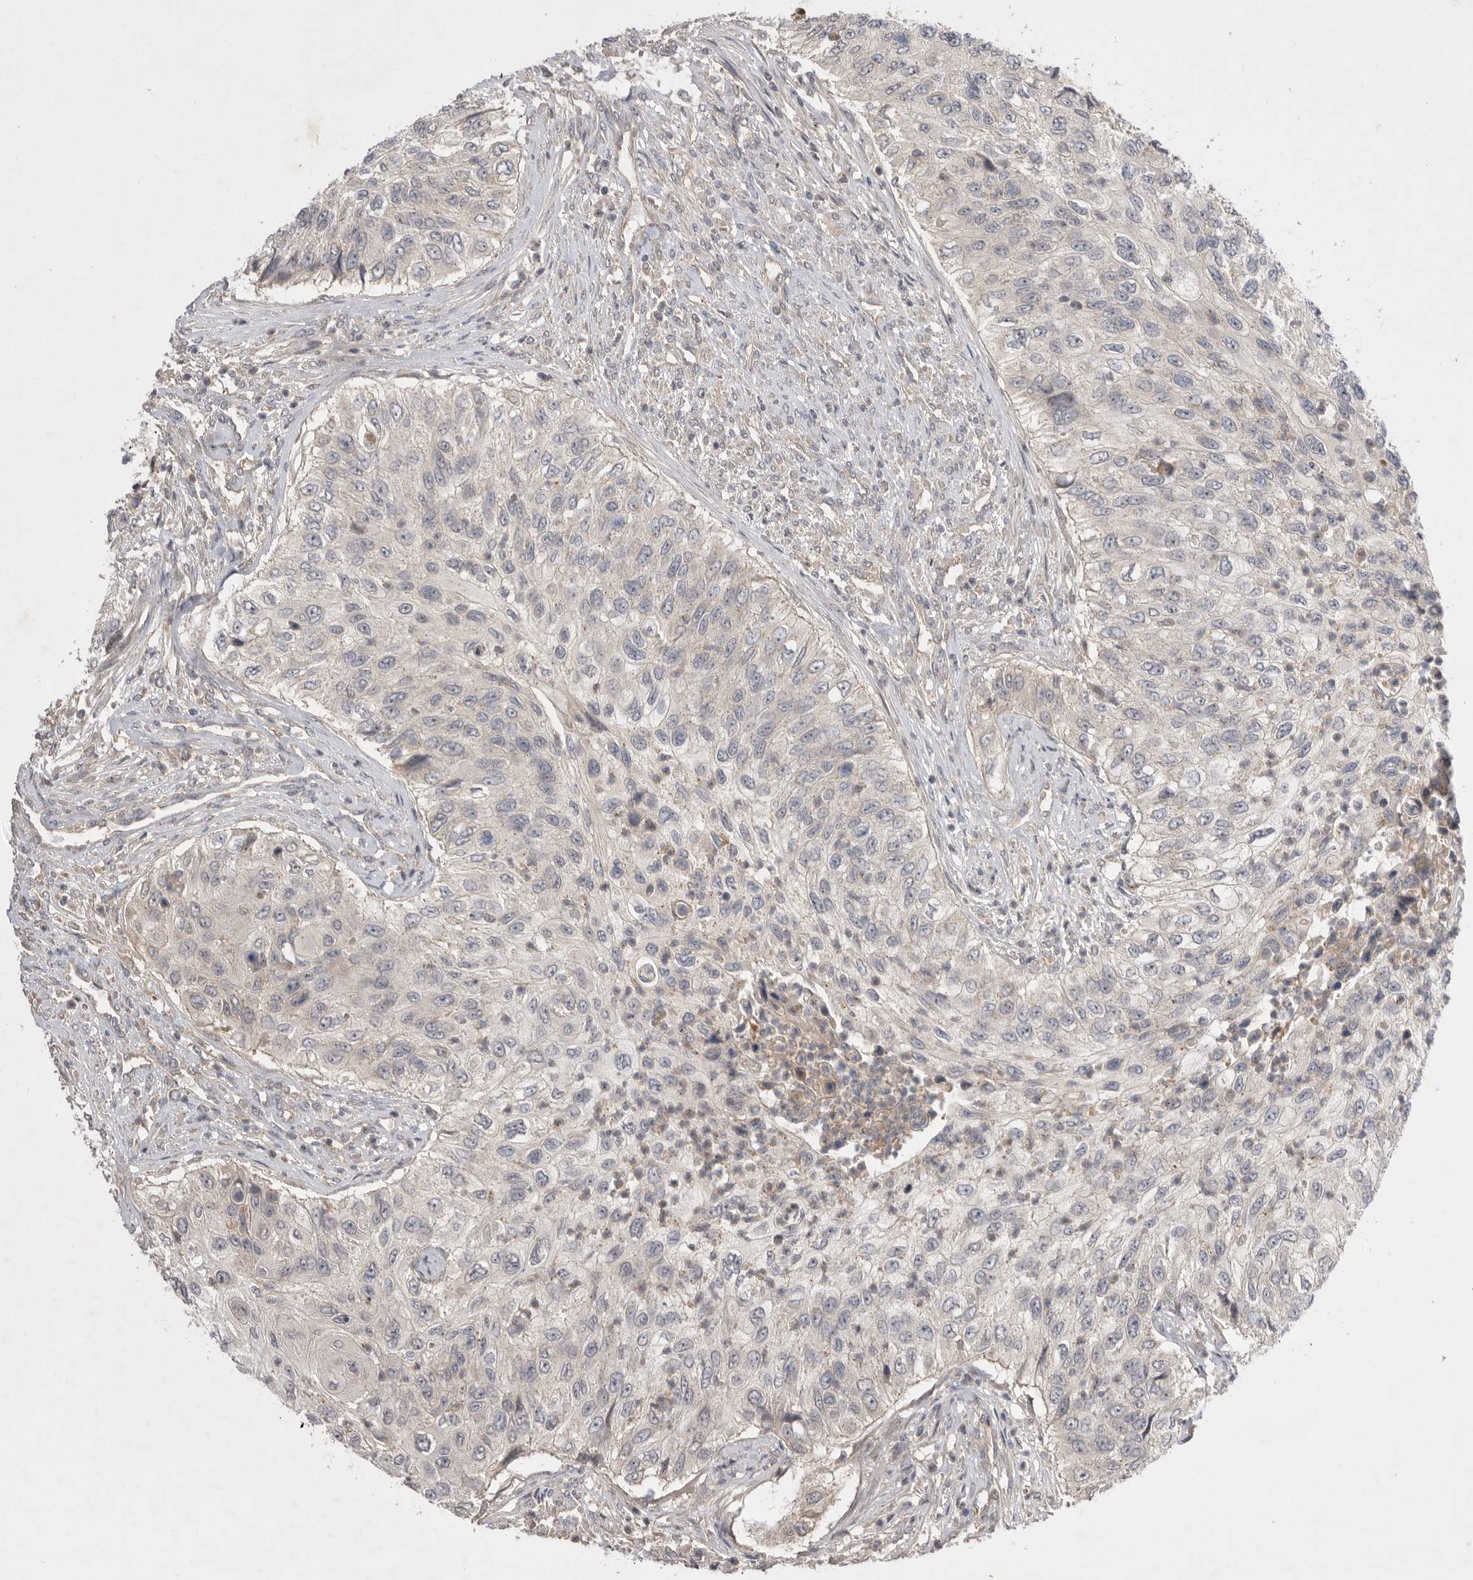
{"staining": {"intensity": "negative", "quantity": "none", "location": "none"}, "tissue": "urothelial cancer", "cell_type": "Tumor cells", "image_type": "cancer", "snomed": [{"axis": "morphology", "description": "Urothelial carcinoma, High grade"}, {"axis": "topography", "description": "Urinary bladder"}], "caption": "Immunohistochemistry (IHC) micrograph of human urothelial carcinoma (high-grade) stained for a protein (brown), which exhibits no staining in tumor cells. (Brightfield microscopy of DAB immunohistochemistry at high magnification).", "gene": "NRCAM", "patient": {"sex": "female", "age": 60}}